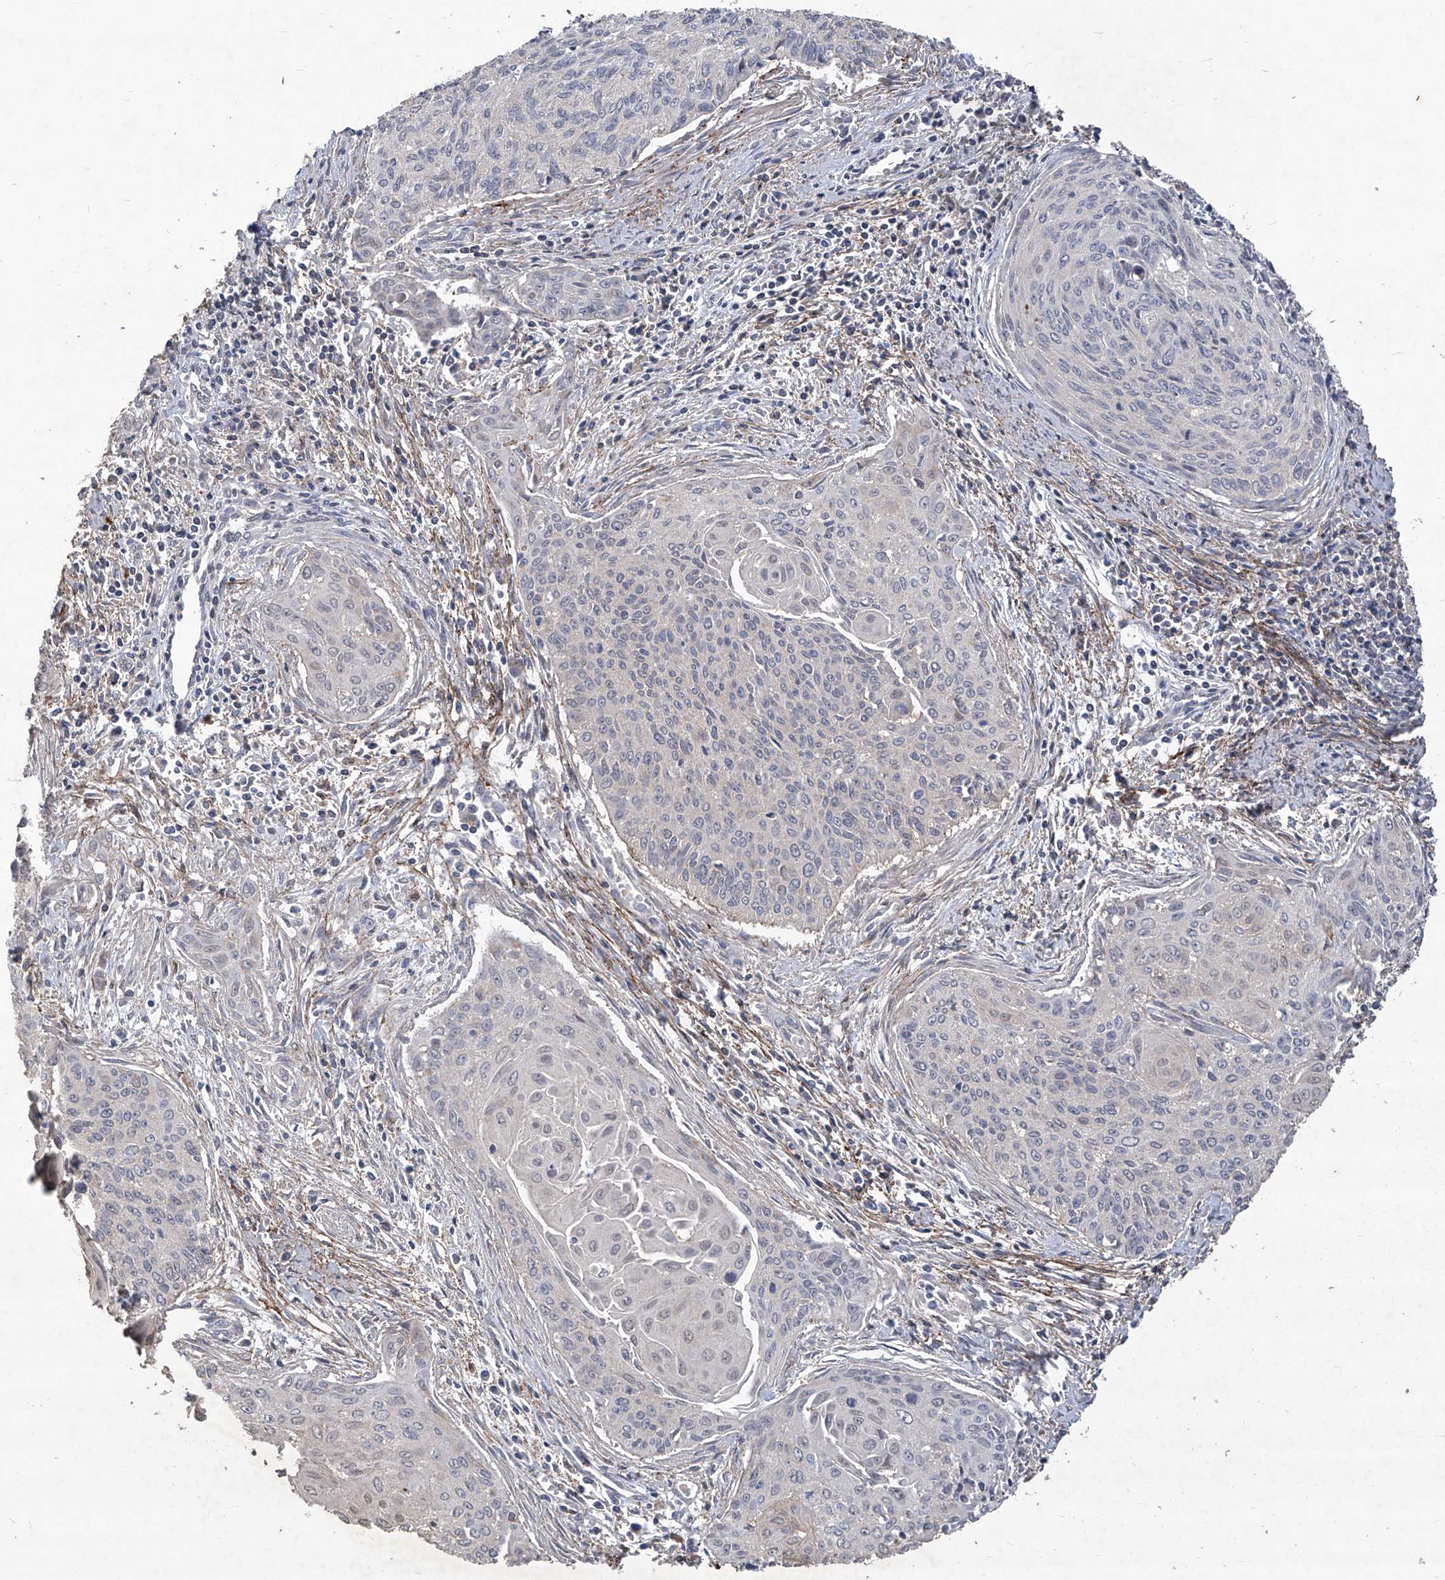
{"staining": {"intensity": "negative", "quantity": "none", "location": "none"}, "tissue": "cervical cancer", "cell_type": "Tumor cells", "image_type": "cancer", "snomed": [{"axis": "morphology", "description": "Squamous cell carcinoma, NOS"}, {"axis": "topography", "description": "Cervix"}], "caption": "The histopathology image exhibits no staining of tumor cells in cervical squamous cell carcinoma.", "gene": "TXNIP", "patient": {"sex": "female", "age": 55}}